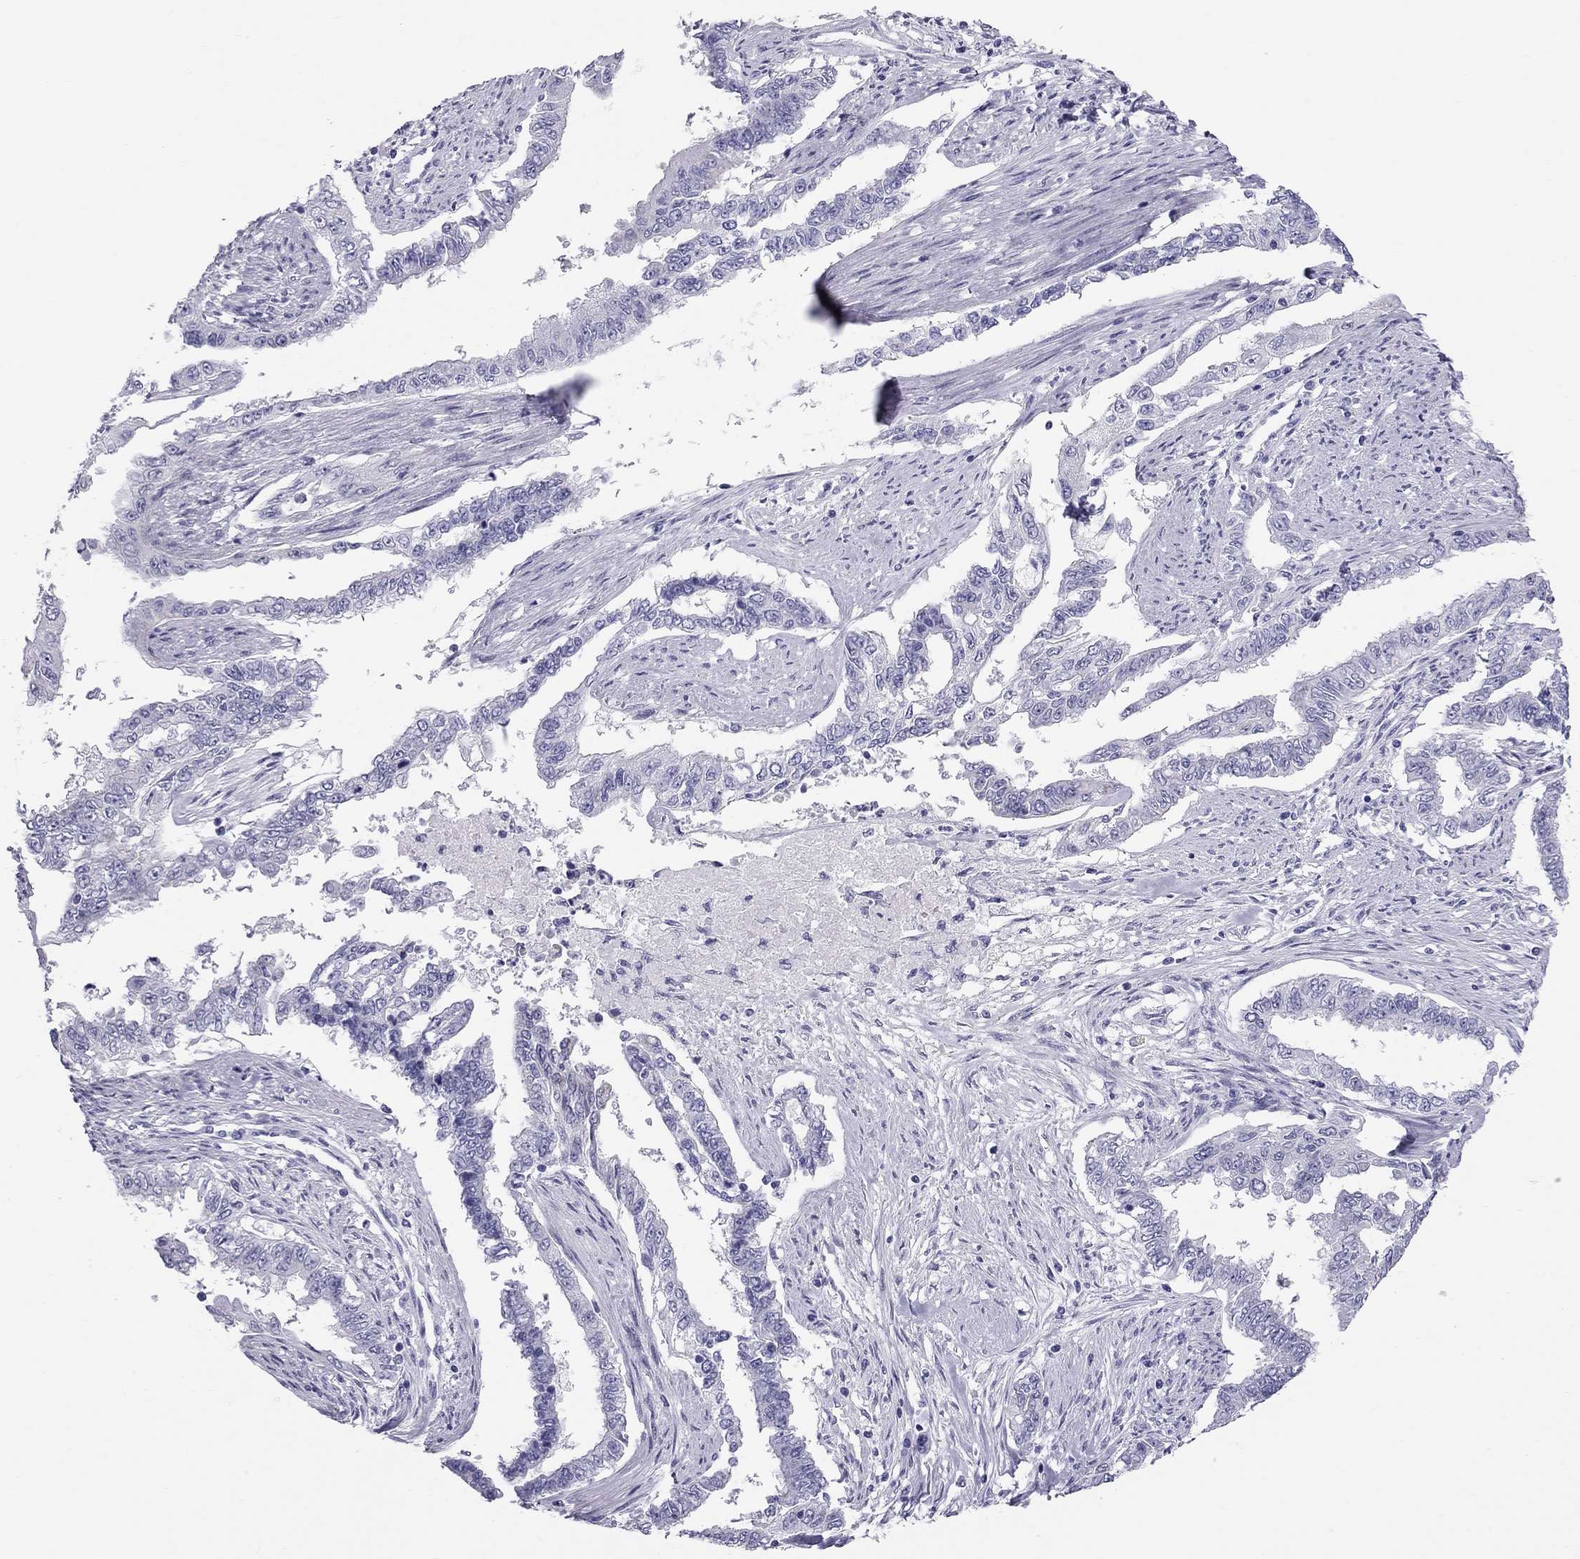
{"staining": {"intensity": "negative", "quantity": "none", "location": "none"}, "tissue": "endometrial cancer", "cell_type": "Tumor cells", "image_type": "cancer", "snomed": [{"axis": "morphology", "description": "Adenocarcinoma, NOS"}, {"axis": "topography", "description": "Uterus"}], "caption": "This photomicrograph is of endometrial cancer (adenocarcinoma) stained with immunohistochemistry to label a protein in brown with the nuclei are counter-stained blue. There is no positivity in tumor cells. (DAB (3,3'-diaminobenzidine) immunohistochemistry (IHC), high magnification).", "gene": "TRPM3", "patient": {"sex": "female", "age": 59}}